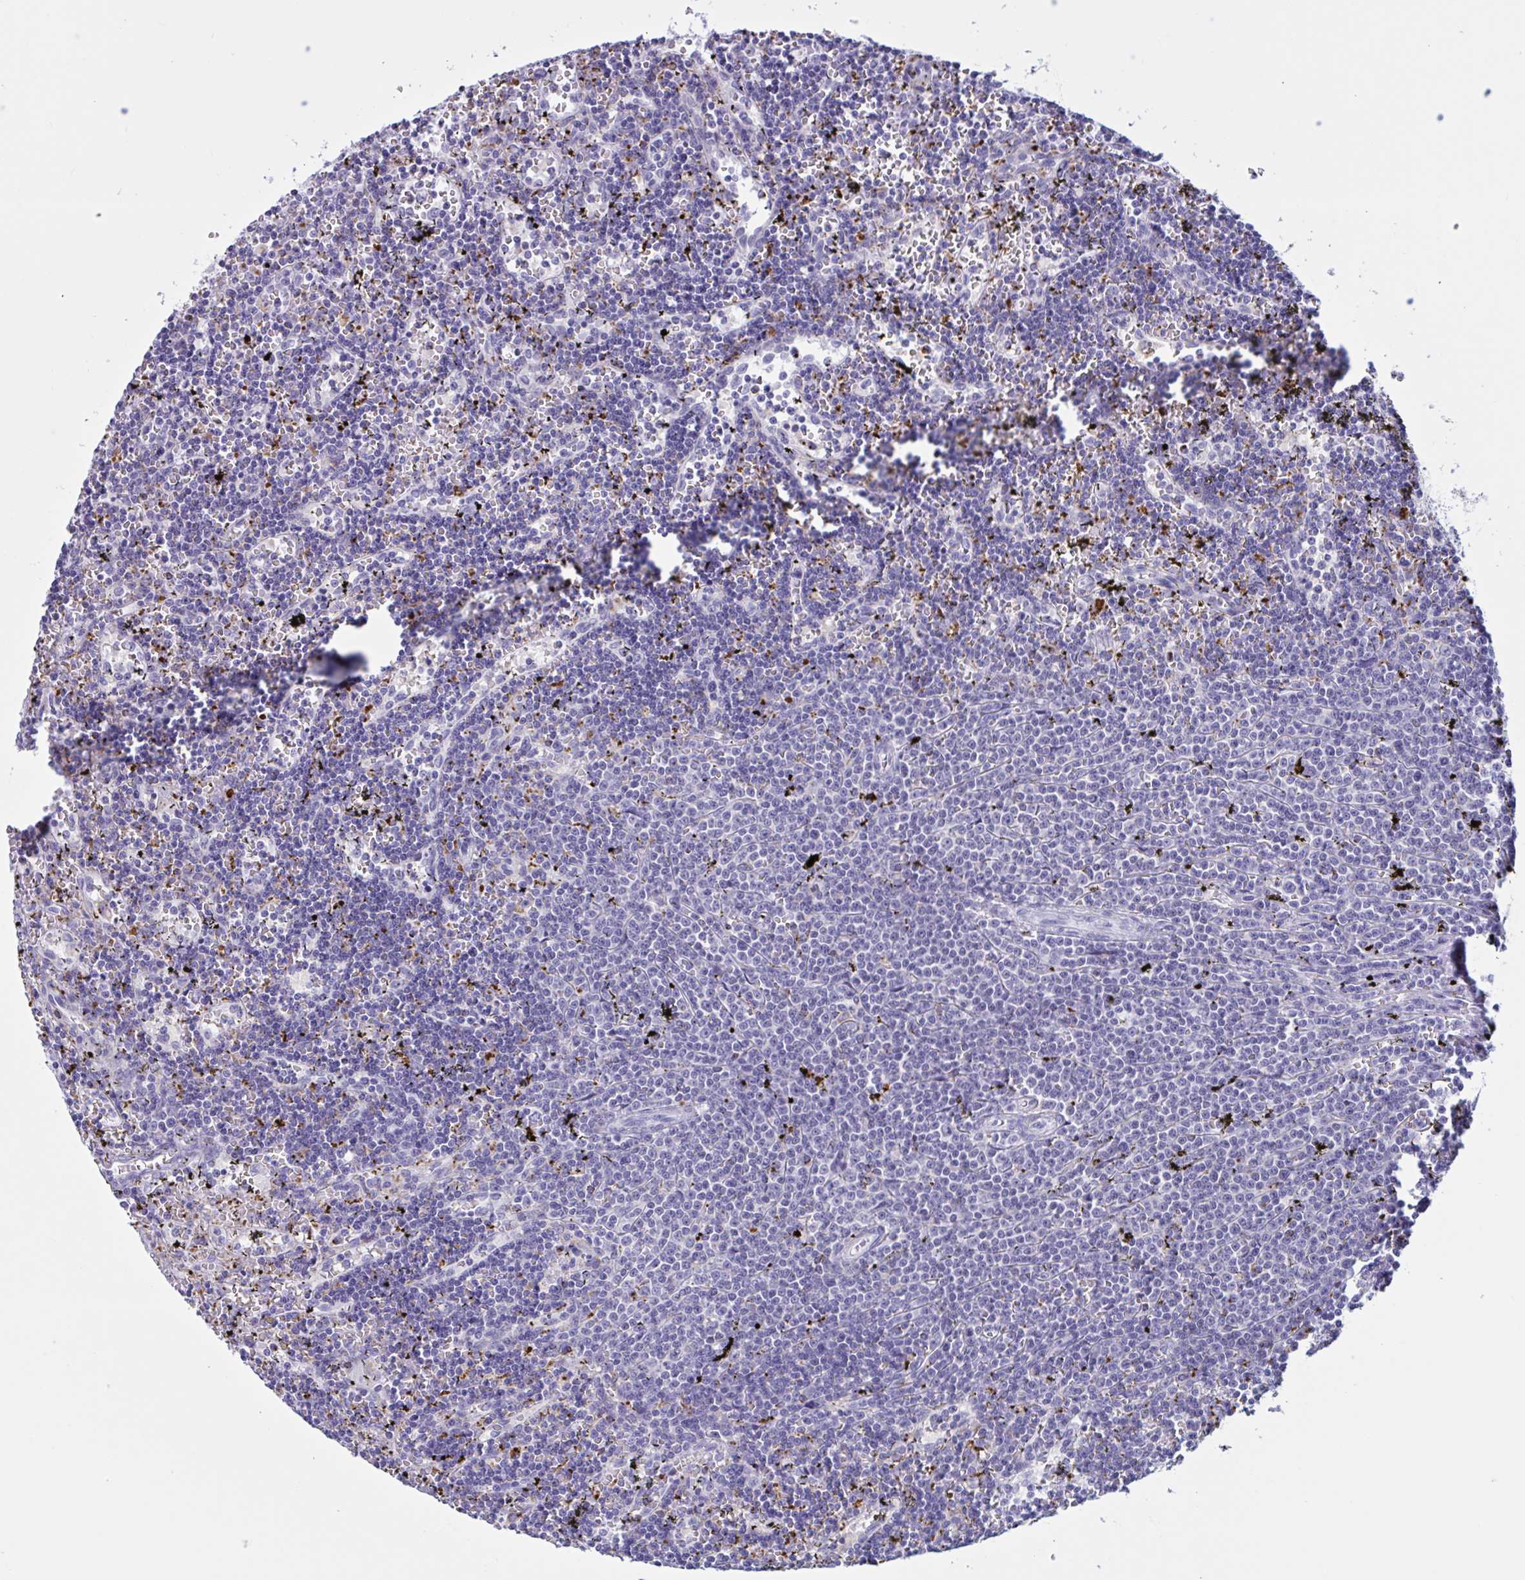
{"staining": {"intensity": "negative", "quantity": "none", "location": "none"}, "tissue": "lymphoma", "cell_type": "Tumor cells", "image_type": "cancer", "snomed": [{"axis": "morphology", "description": "Malignant lymphoma, non-Hodgkin's type, Low grade"}, {"axis": "topography", "description": "Spleen"}], "caption": "This is an immunohistochemistry (IHC) photomicrograph of human lymphoma. There is no positivity in tumor cells.", "gene": "XCL1", "patient": {"sex": "male", "age": 60}}